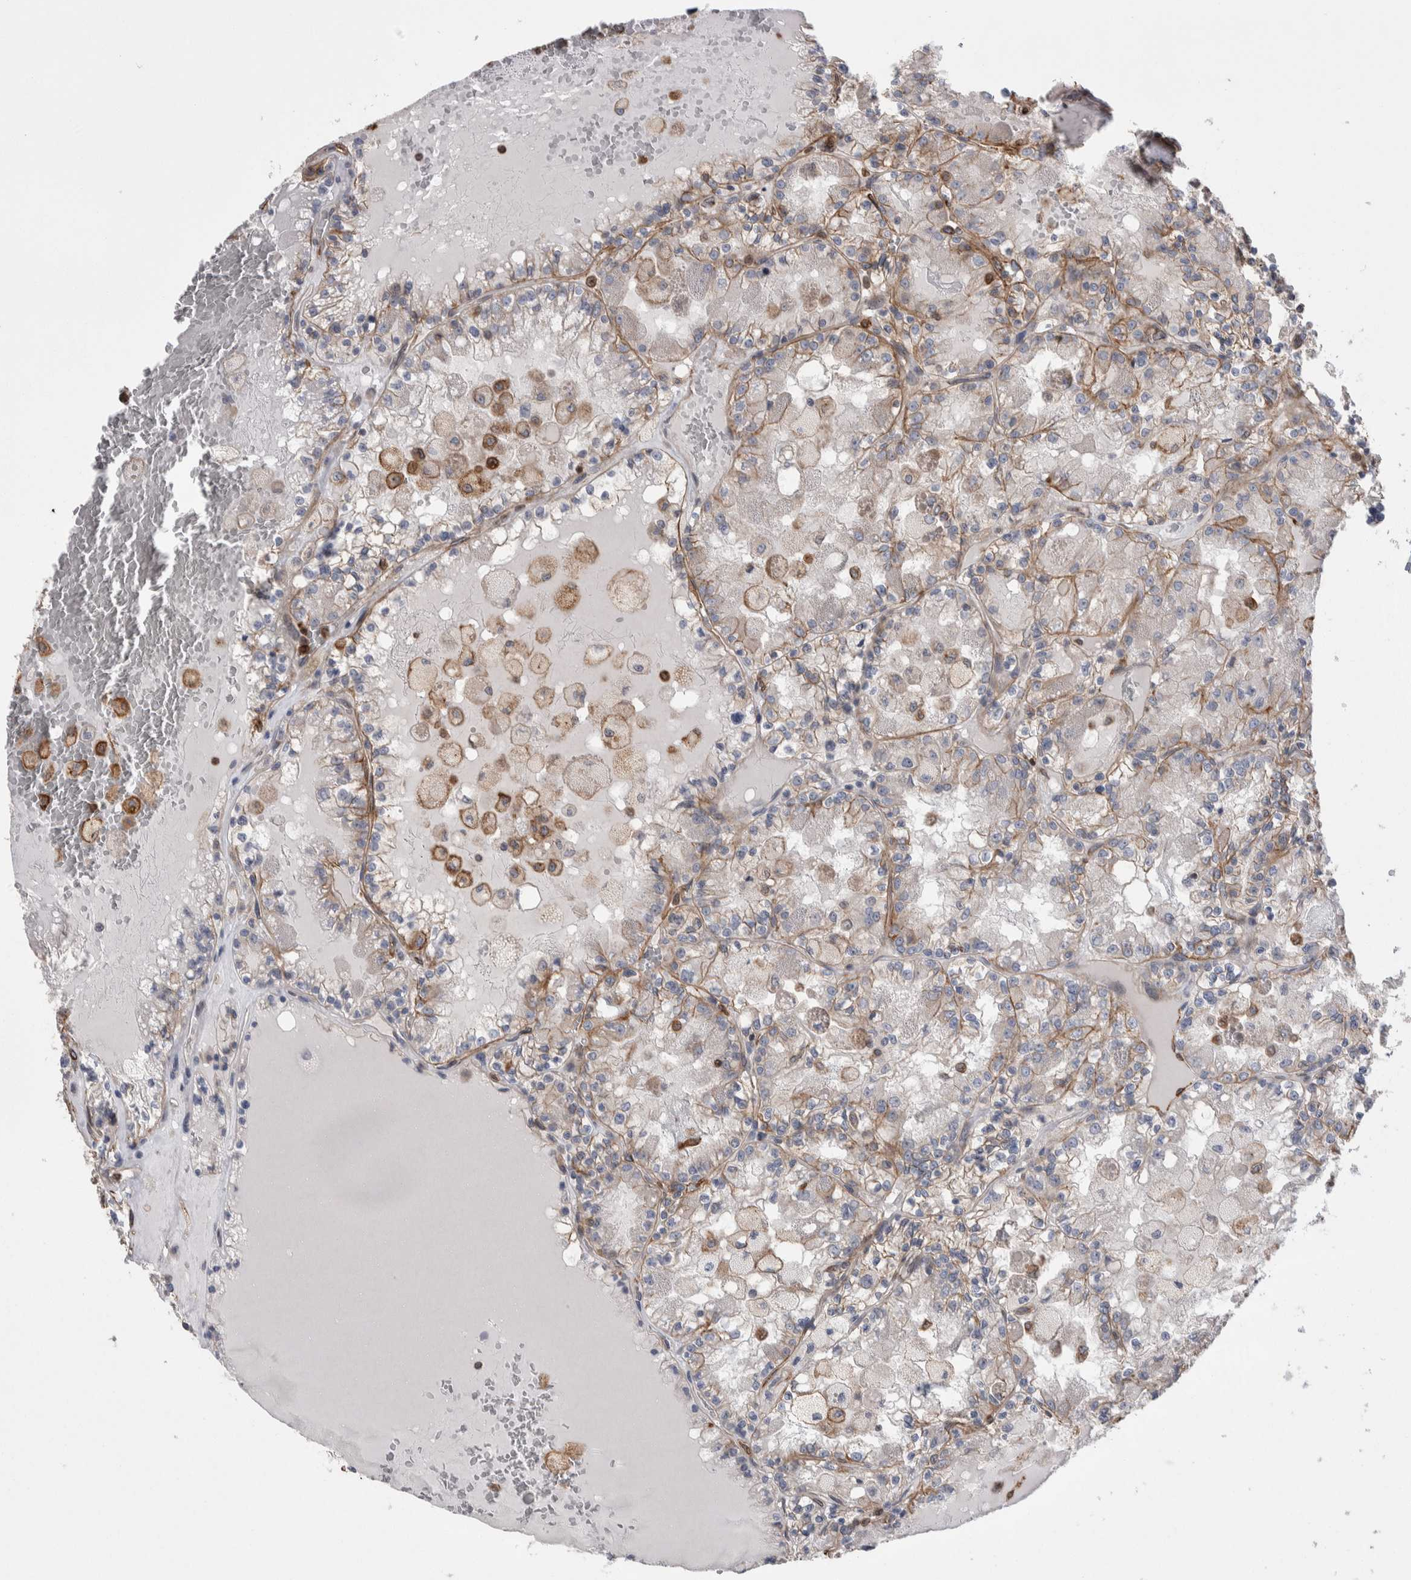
{"staining": {"intensity": "moderate", "quantity": "25%-75%", "location": "cytoplasmic/membranous"}, "tissue": "renal cancer", "cell_type": "Tumor cells", "image_type": "cancer", "snomed": [{"axis": "morphology", "description": "Adenocarcinoma, NOS"}, {"axis": "topography", "description": "Kidney"}], "caption": "About 25%-75% of tumor cells in renal cancer (adenocarcinoma) reveal moderate cytoplasmic/membranous protein positivity as visualized by brown immunohistochemical staining.", "gene": "KIF12", "patient": {"sex": "female", "age": 56}}